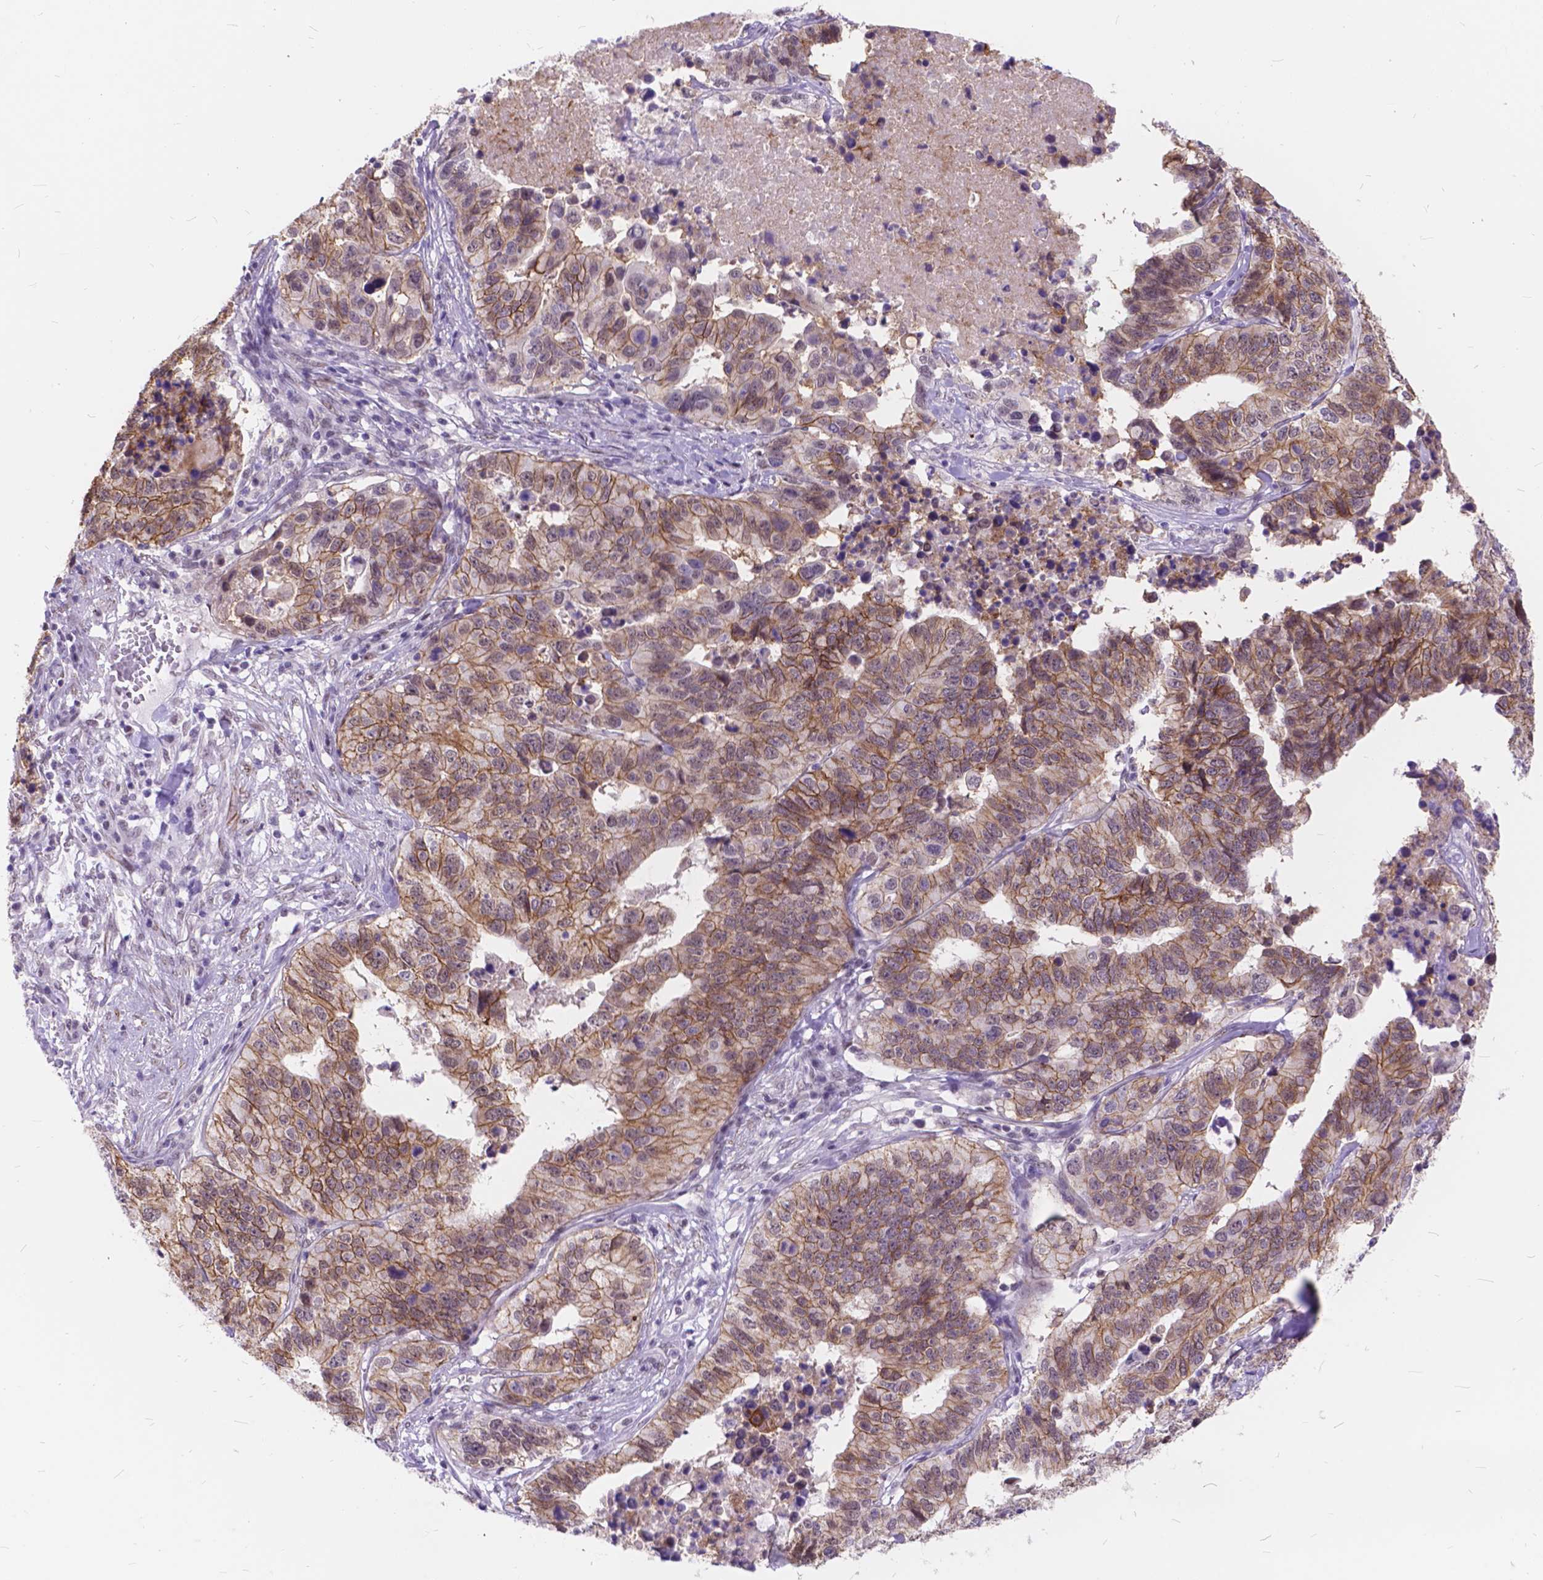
{"staining": {"intensity": "moderate", "quantity": ">75%", "location": "cytoplasmic/membranous"}, "tissue": "stomach cancer", "cell_type": "Tumor cells", "image_type": "cancer", "snomed": [{"axis": "morphology", "description": "Adenocarcinoma, NOS"}, {"axis": "topography", "description": "Stomach, upper"}], "caption": "This is a micrograph of immunohistochemistry (IHC) staining of stomach adenocarcinoma, which shows moderate expression in the cytoplasmic/membranous of tumor cells.", "gene": "MAN2C1", "patient": {"sex": "female", "age": 67}}